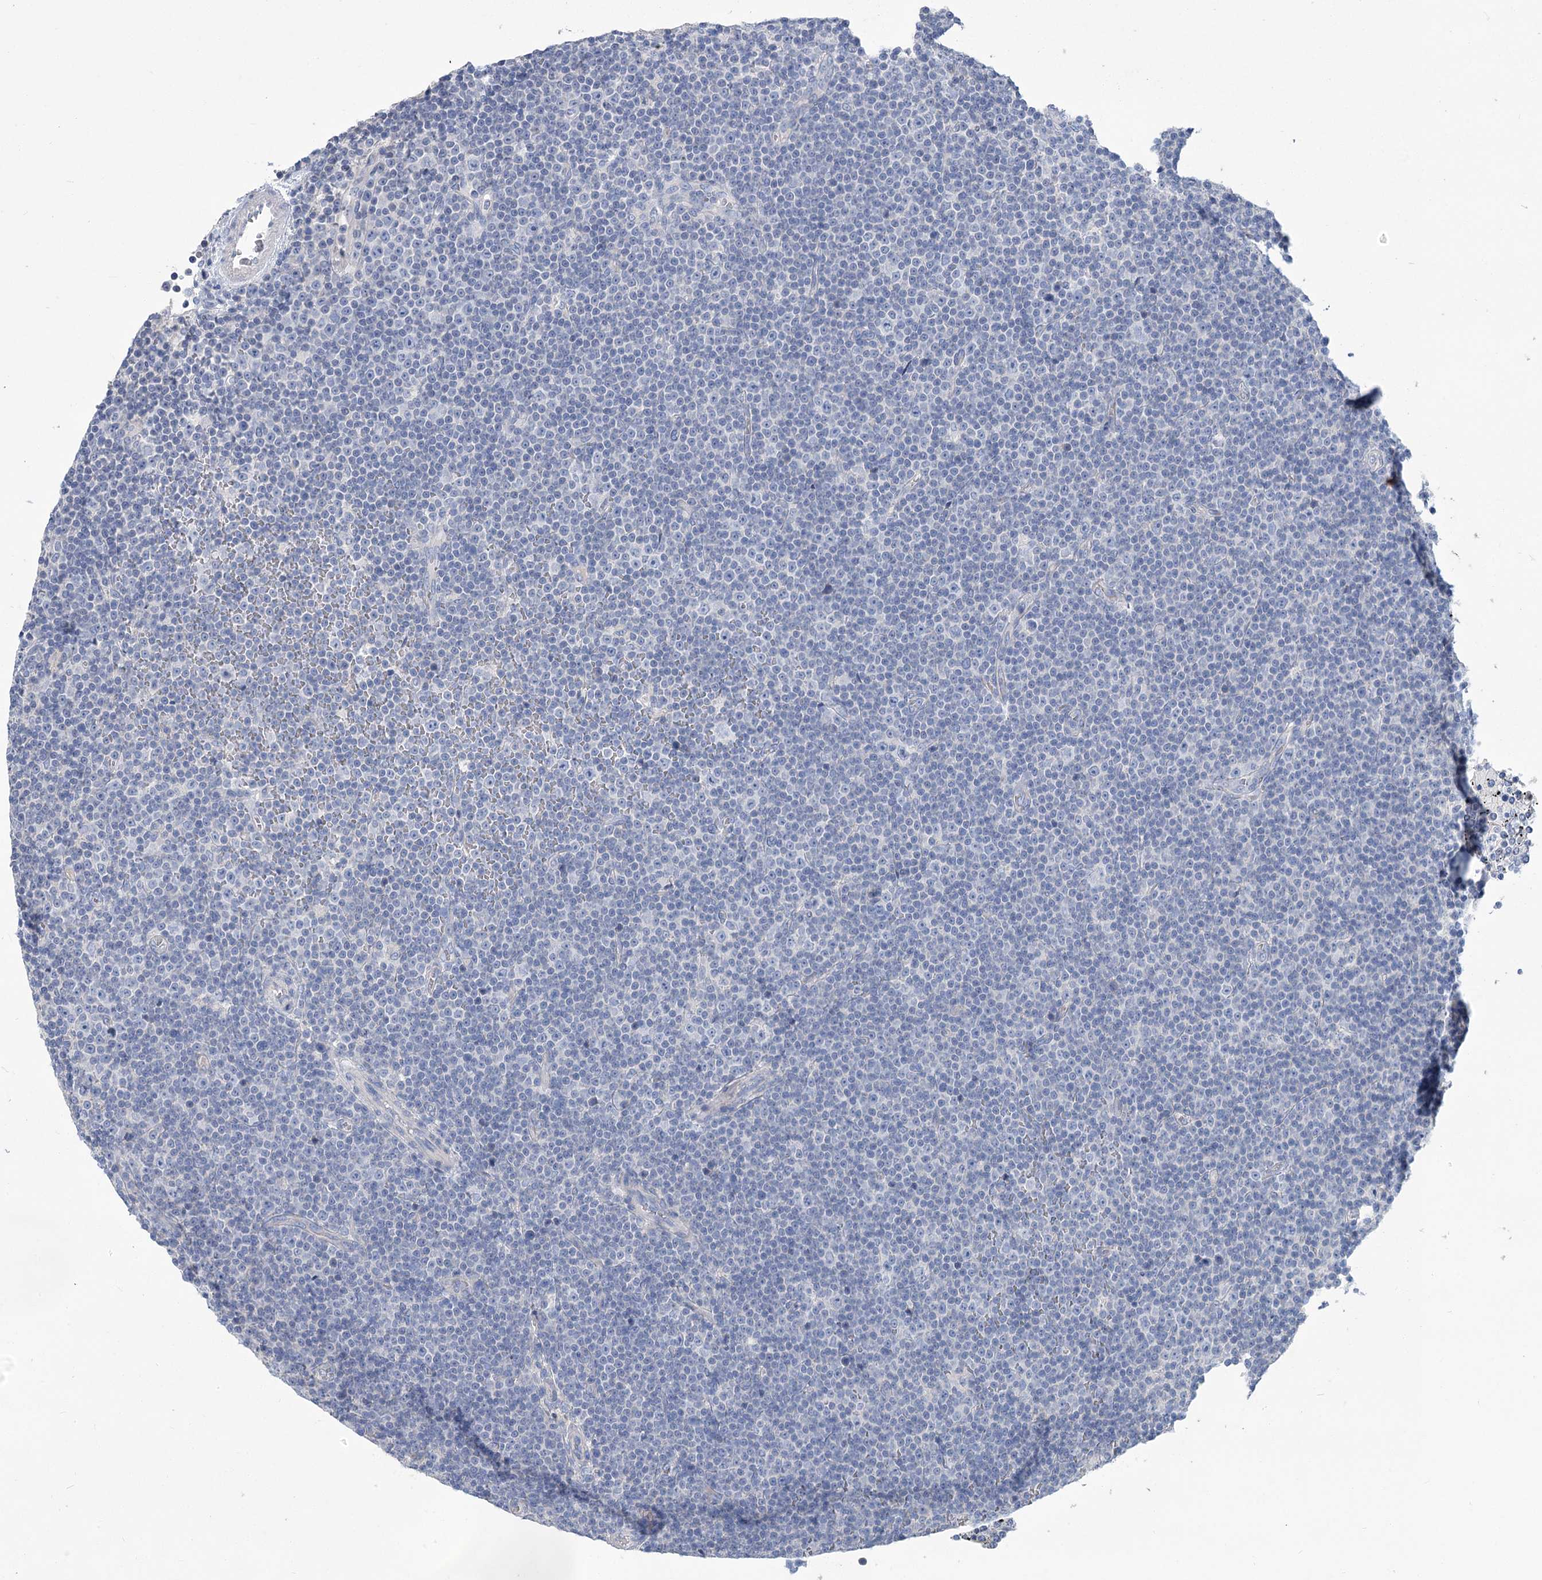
{"staining": {"intensity": "negative", "quantity": "none", "location": "none"}, "tissue": "lymphoma", "cell_type": "Tumor cells", "image_type": "cancer", "snomed": [{"axis": "morphology", "description": "Malignant lymphoma, non-Hodgkin's type, Low grade"}, {"axis": "topography", "description": "Lymph node"}], "caption": "Tumor cells are negative for brown protein staining in low-grade malignant lymphoma, non-Hodgkin's type.", "gene": "SLC9A3", "patient": {"sex": "female", "age": 67}}